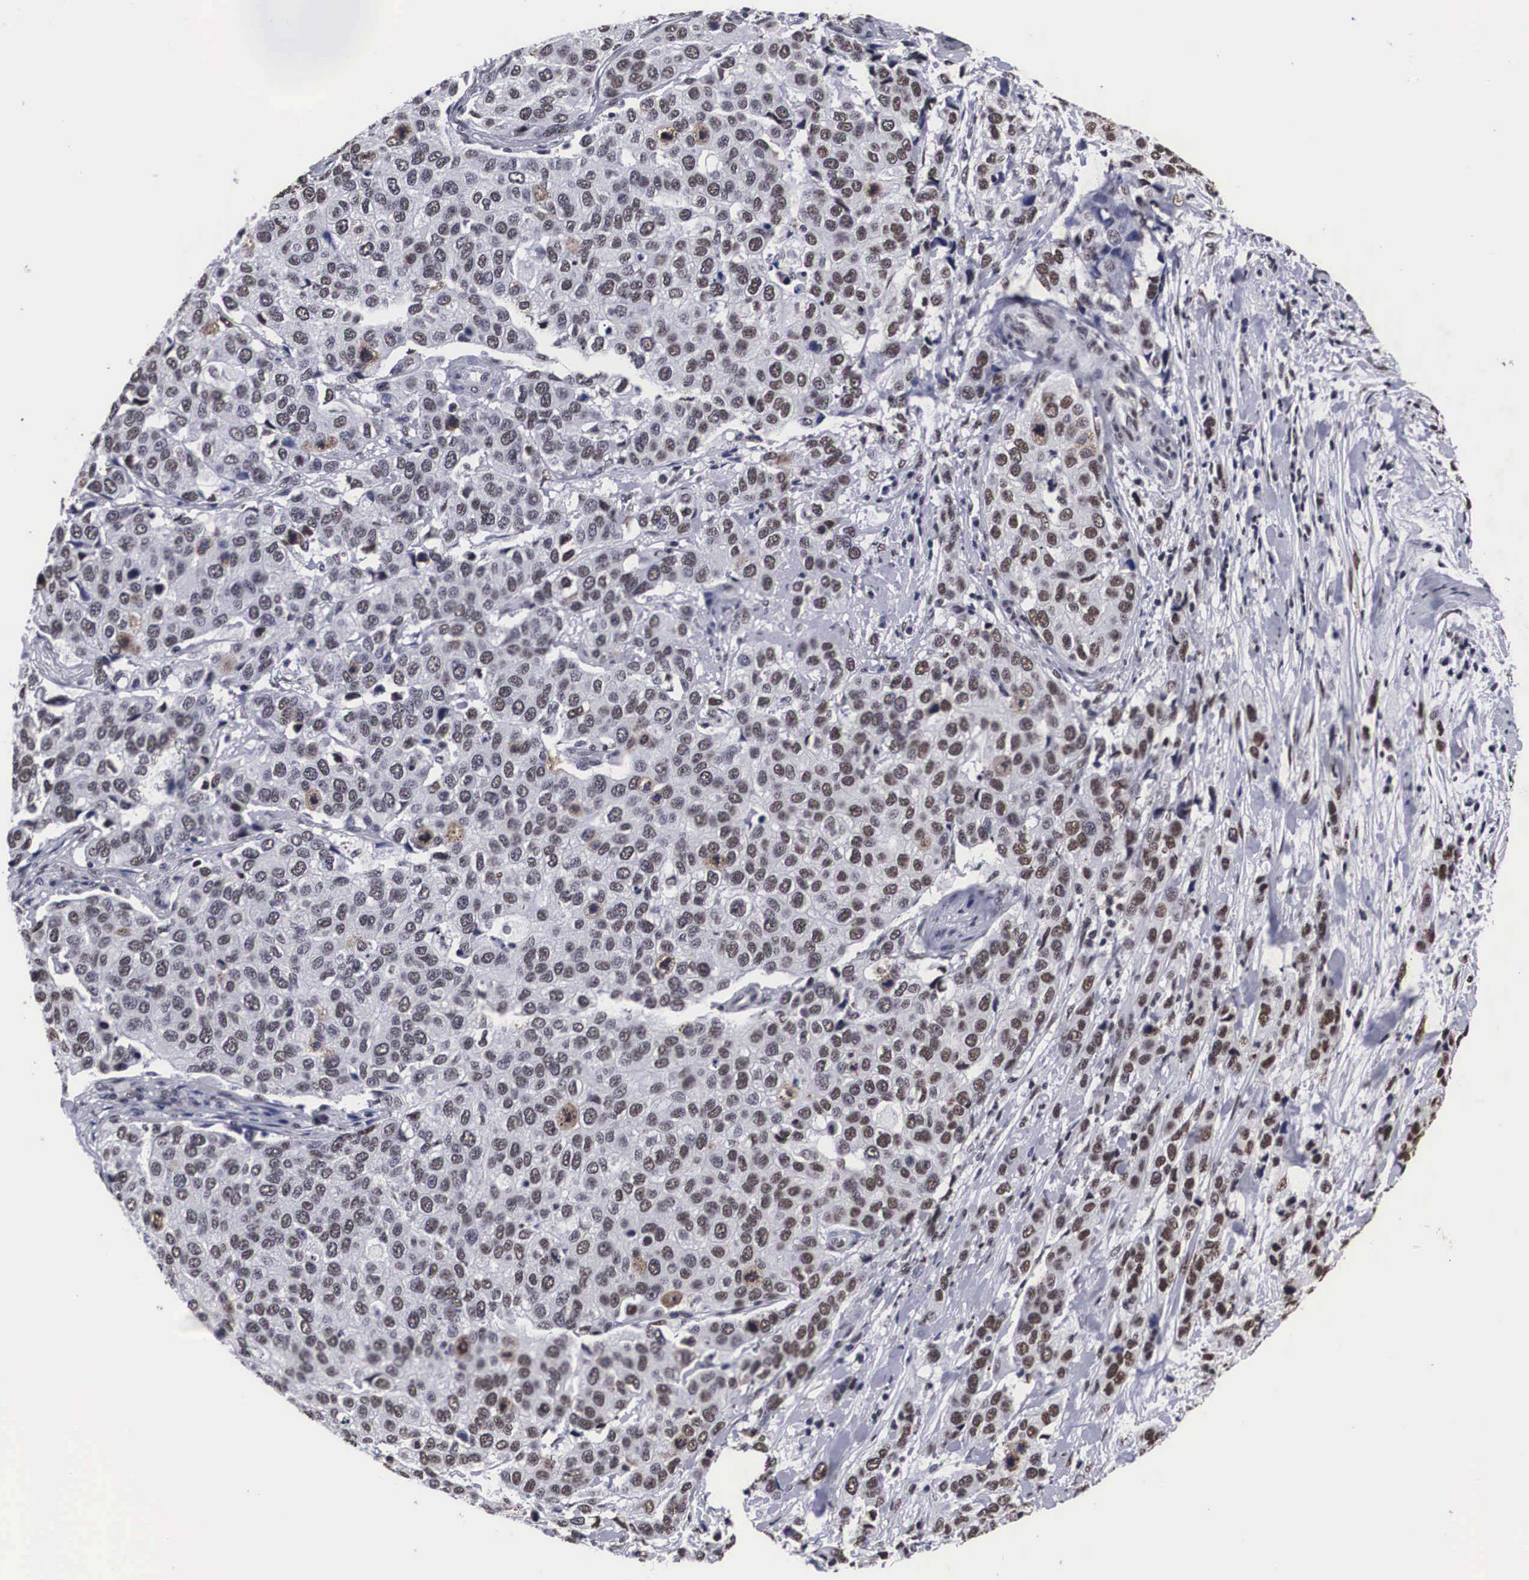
{"staining": {"intensity": "weak", "quantity": ">75%", "location": "nuclear"}, "tissue": "cervical cancer", "cell_type": "Tumor cells", "image_type": "cancer", "snomed": [{"axis": "morphology", "description": "Squamous cell carcinoma, NOS"}, {"axis": "topography", "description": "Cervix"}], "caption": "This micrograph reveals immunohistochemistry staining of human cervical squamous cell carcinoma, with low weak nuclear positivity in about >75% of tumor cells.", "gene": "ACIN1", "patient": {"sex": "female", "age": 54}}